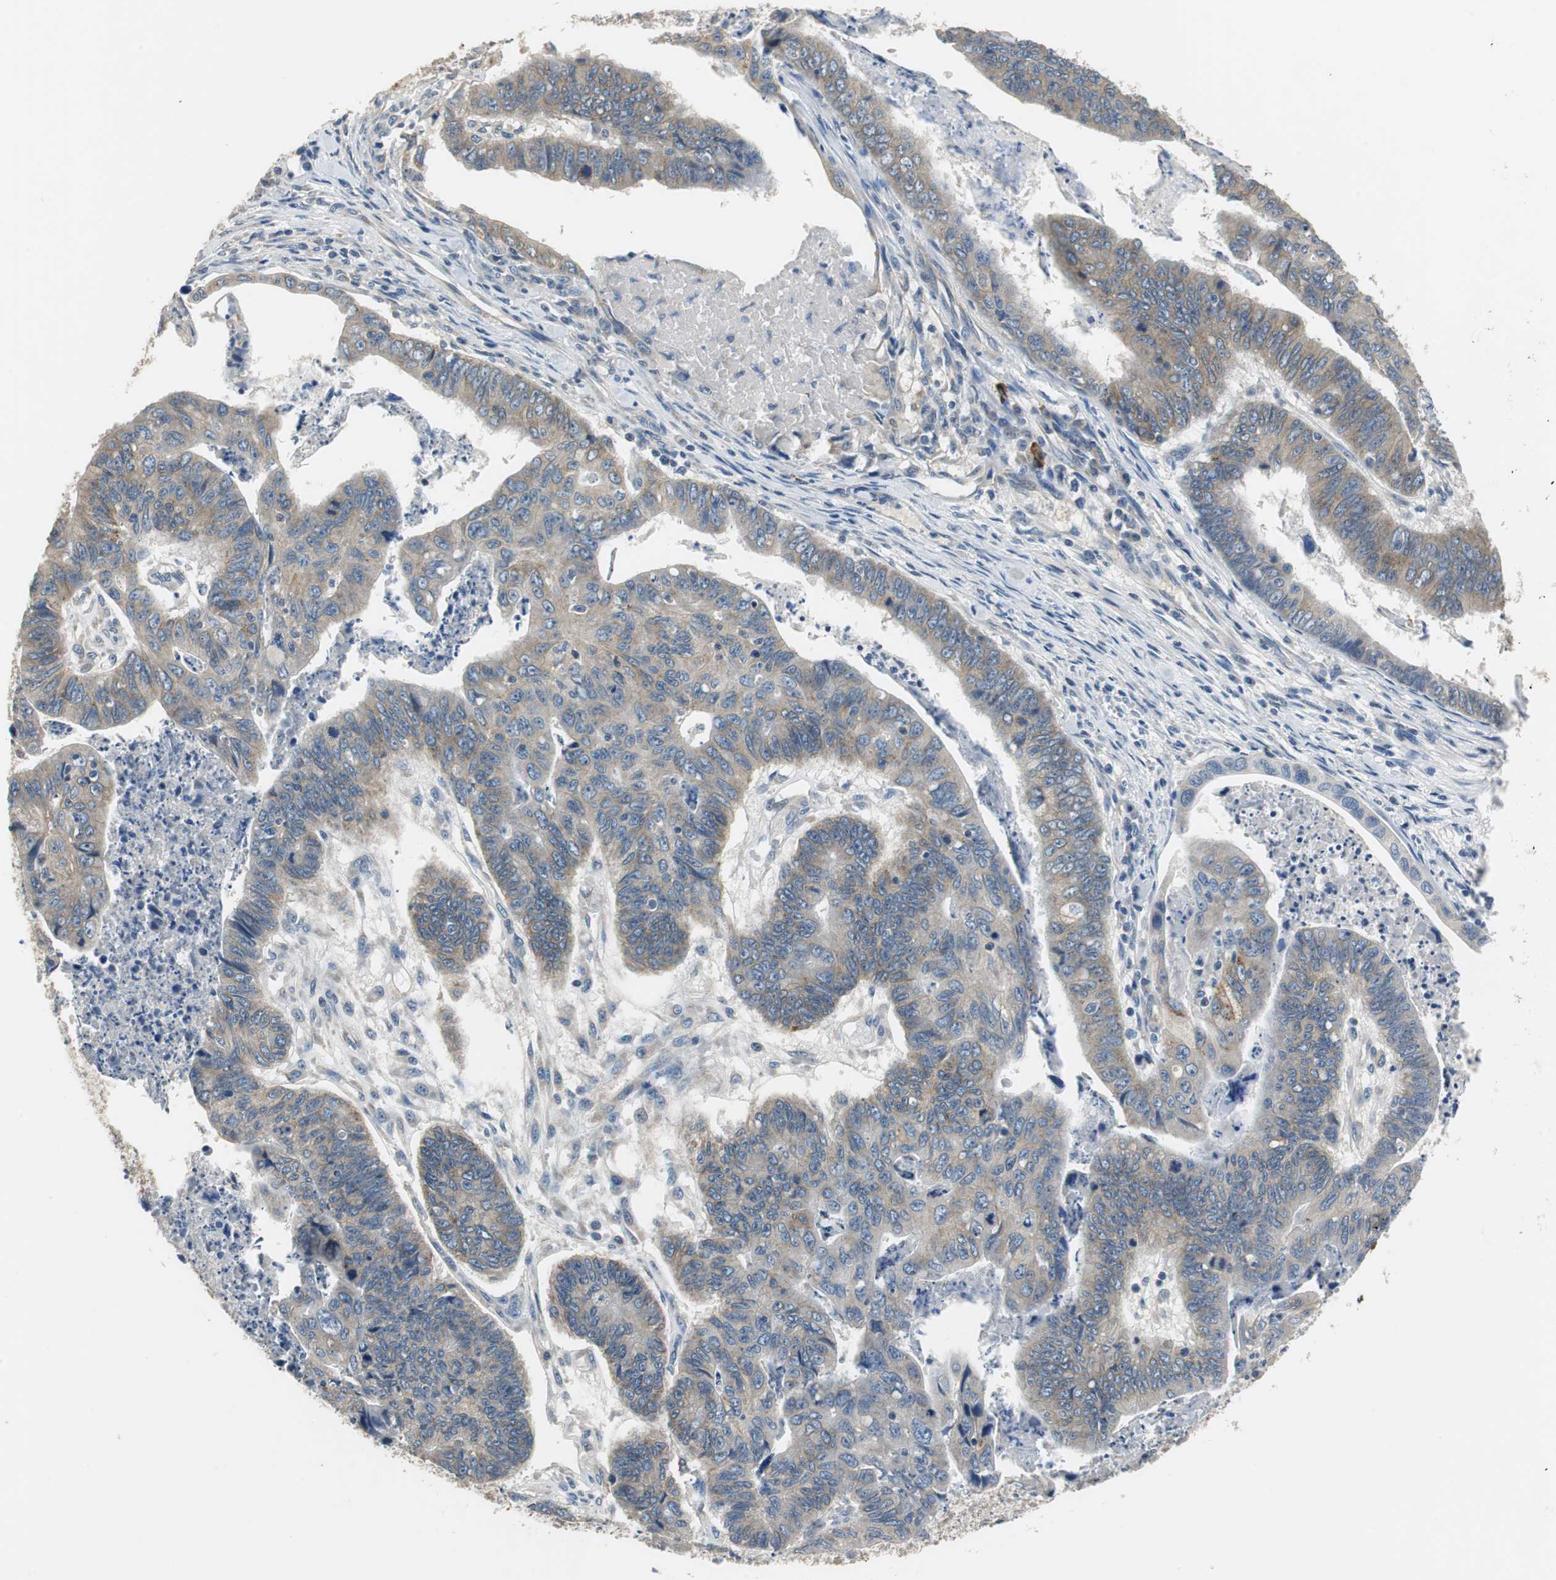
{"staining": {"intensity": "weak", "quantity": ">75%", "location": "cytoplasmic/membranous"}, "tissue": "stomach cancer", "cell_type": "Tumor cells", "image_type": "cancer", "snomed": [{"axis": "morphology", "description": "Adenocarcinoma, NOS"}, {"axis": "topography", "description": "Stomach, lower"}], "caption": "Stomach cancer (adenocarcinoma) tissue demonstrates weak cytoplasmic/membranous expression in about >75% of tumor cells", "gene": "MTIF2", "patient": {"sex": "male", "age": 77}}